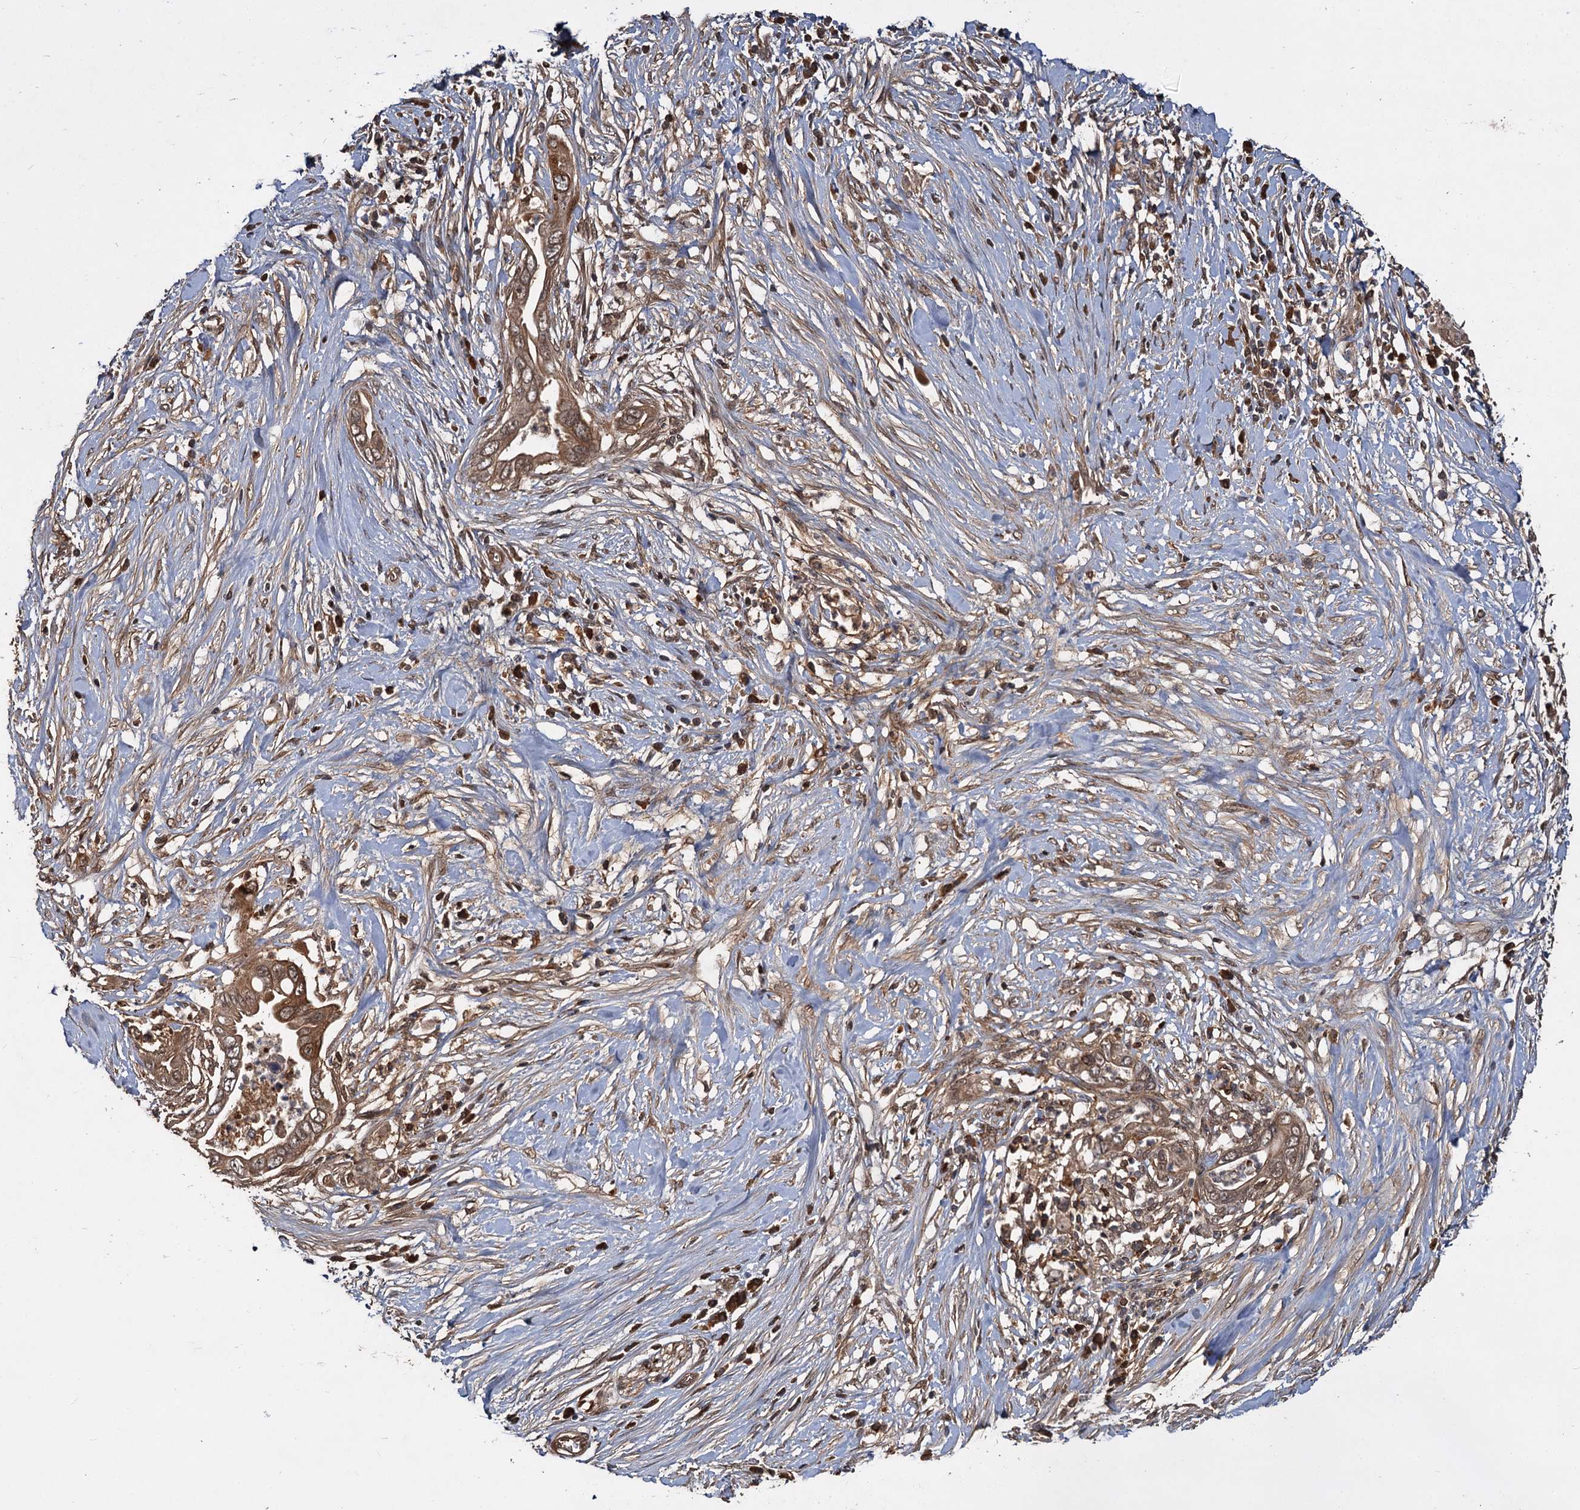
{"staining": {"intensity": "moderate", "quantity": ">75%", "location": "cytoplasmic/membranous"}, "tissue": "pancreatic cancer", "cell_type": "Tumor cells", "image_type": "cancer", "snomed": [{"axis": "morphology", "description": "Adenocarcinoma, NOS"}, {"axis": "topography", "description": "Pancreas"}], "caption": "Adenocarcinoma (pancreatic) stained for a protein reveals moderate cytoplasmic/membranous positivity in tumor cells. (brown staining indicates protein expression, while blue staining denotes nuclei).", "gene": "MBD6", "patient": {"sex": "male", "age": 75}}